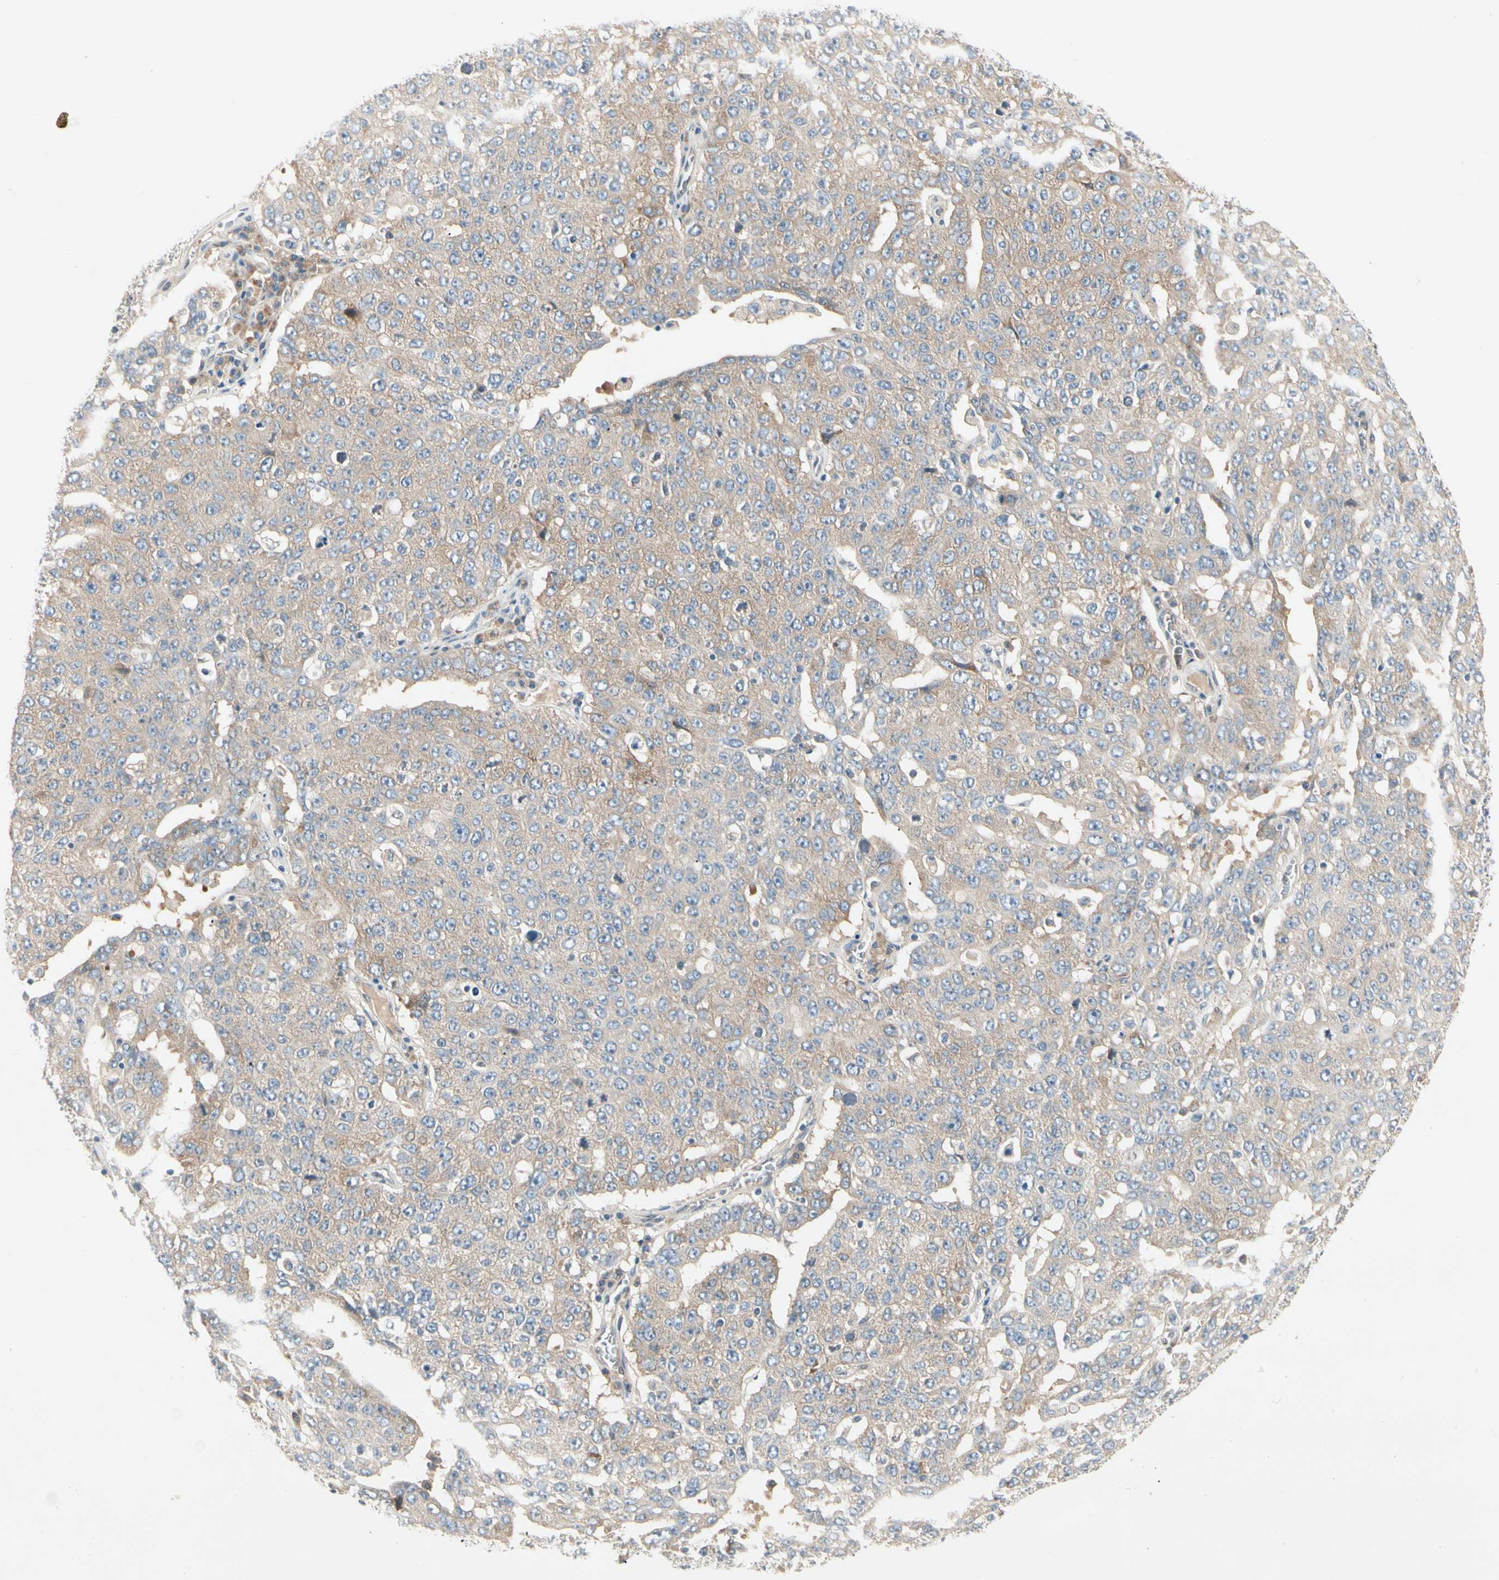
{"staining": {"intensity": "weak", "quantity": ">75%", "location": "cytoplasmic/membranous"}, "tissue": "ovarian cancer", "cell_type": "Tumor cells", "image_type": "cancer", "snomed": [{"axis": "morphology", "description": "Carcinoma, endometroid"}, {"axis": "topography", "description": "Ovary"}], "caption": "Ovarian endometroid carcinoma stained with DAB IHC reveals low levels of weak cytoplasmic/membranous expression in approximately >75% of tumor cells. The protein is stained brown, and the nuclei are stained in blue (DAB IHC with brightfield microscopy, high magnification).", "gene": "IL1R1", "patient": {"sex": "female", "age": 62}}